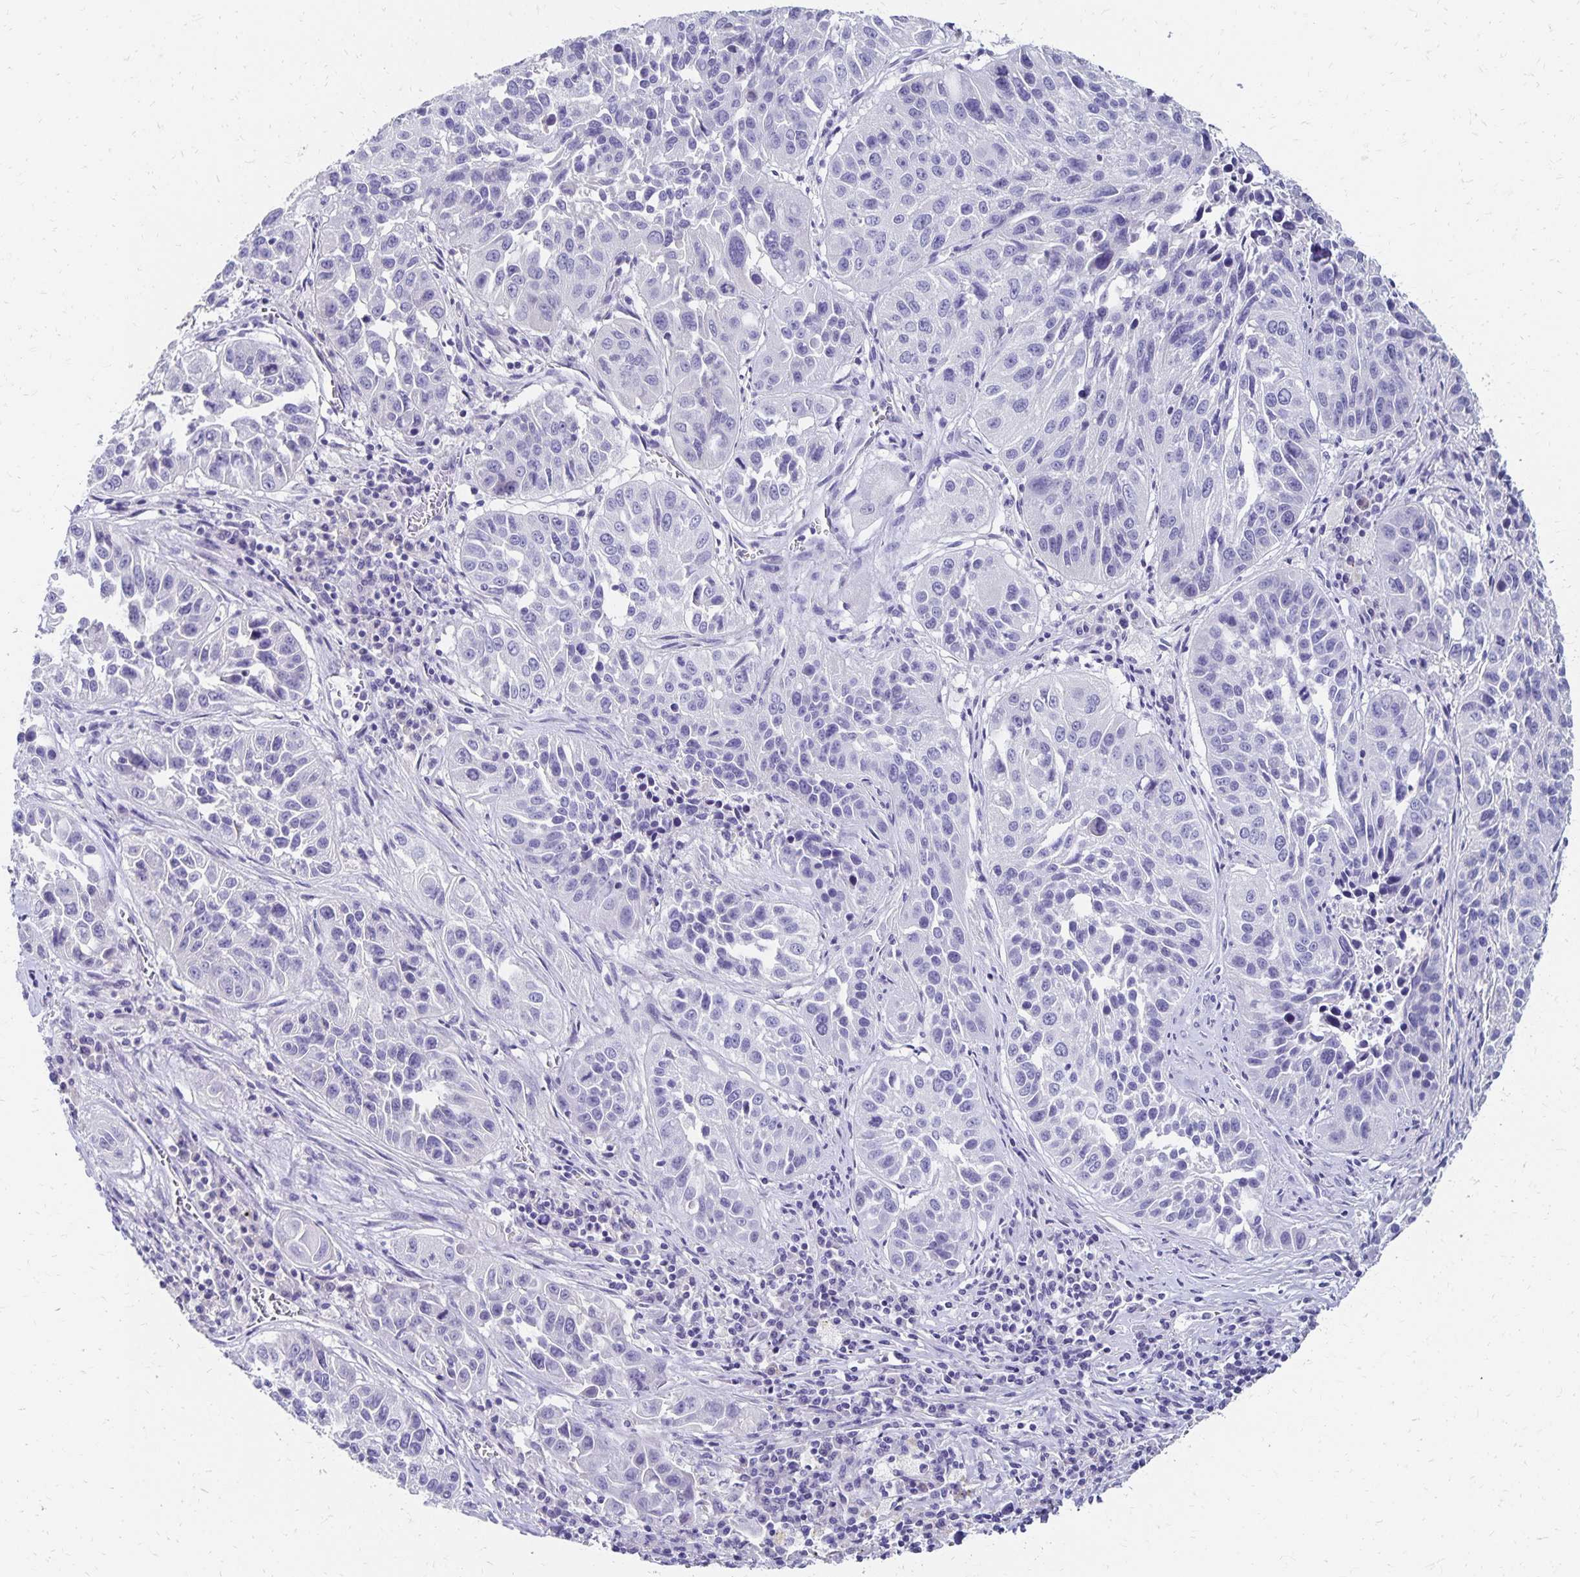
{"staining": {"intensity": "negative", "quantity": "none", "location": "none"}, "tissue": "lung cancer", "cell_type": "Tumor cells", "image_type": "cancer", "snomed": [{"axis": "morphology", "description": "Squamous cell carcinoma, NOS"}, {"axis": "topography", "description": "Lung"}], "caption": "High power microscopy histopathology image of an IHC micrograph of lung cancer, revealing no significant expression in tumor cells.", "gene": "DYNLT4", "patient": {"sex": "female", "age": 61}}